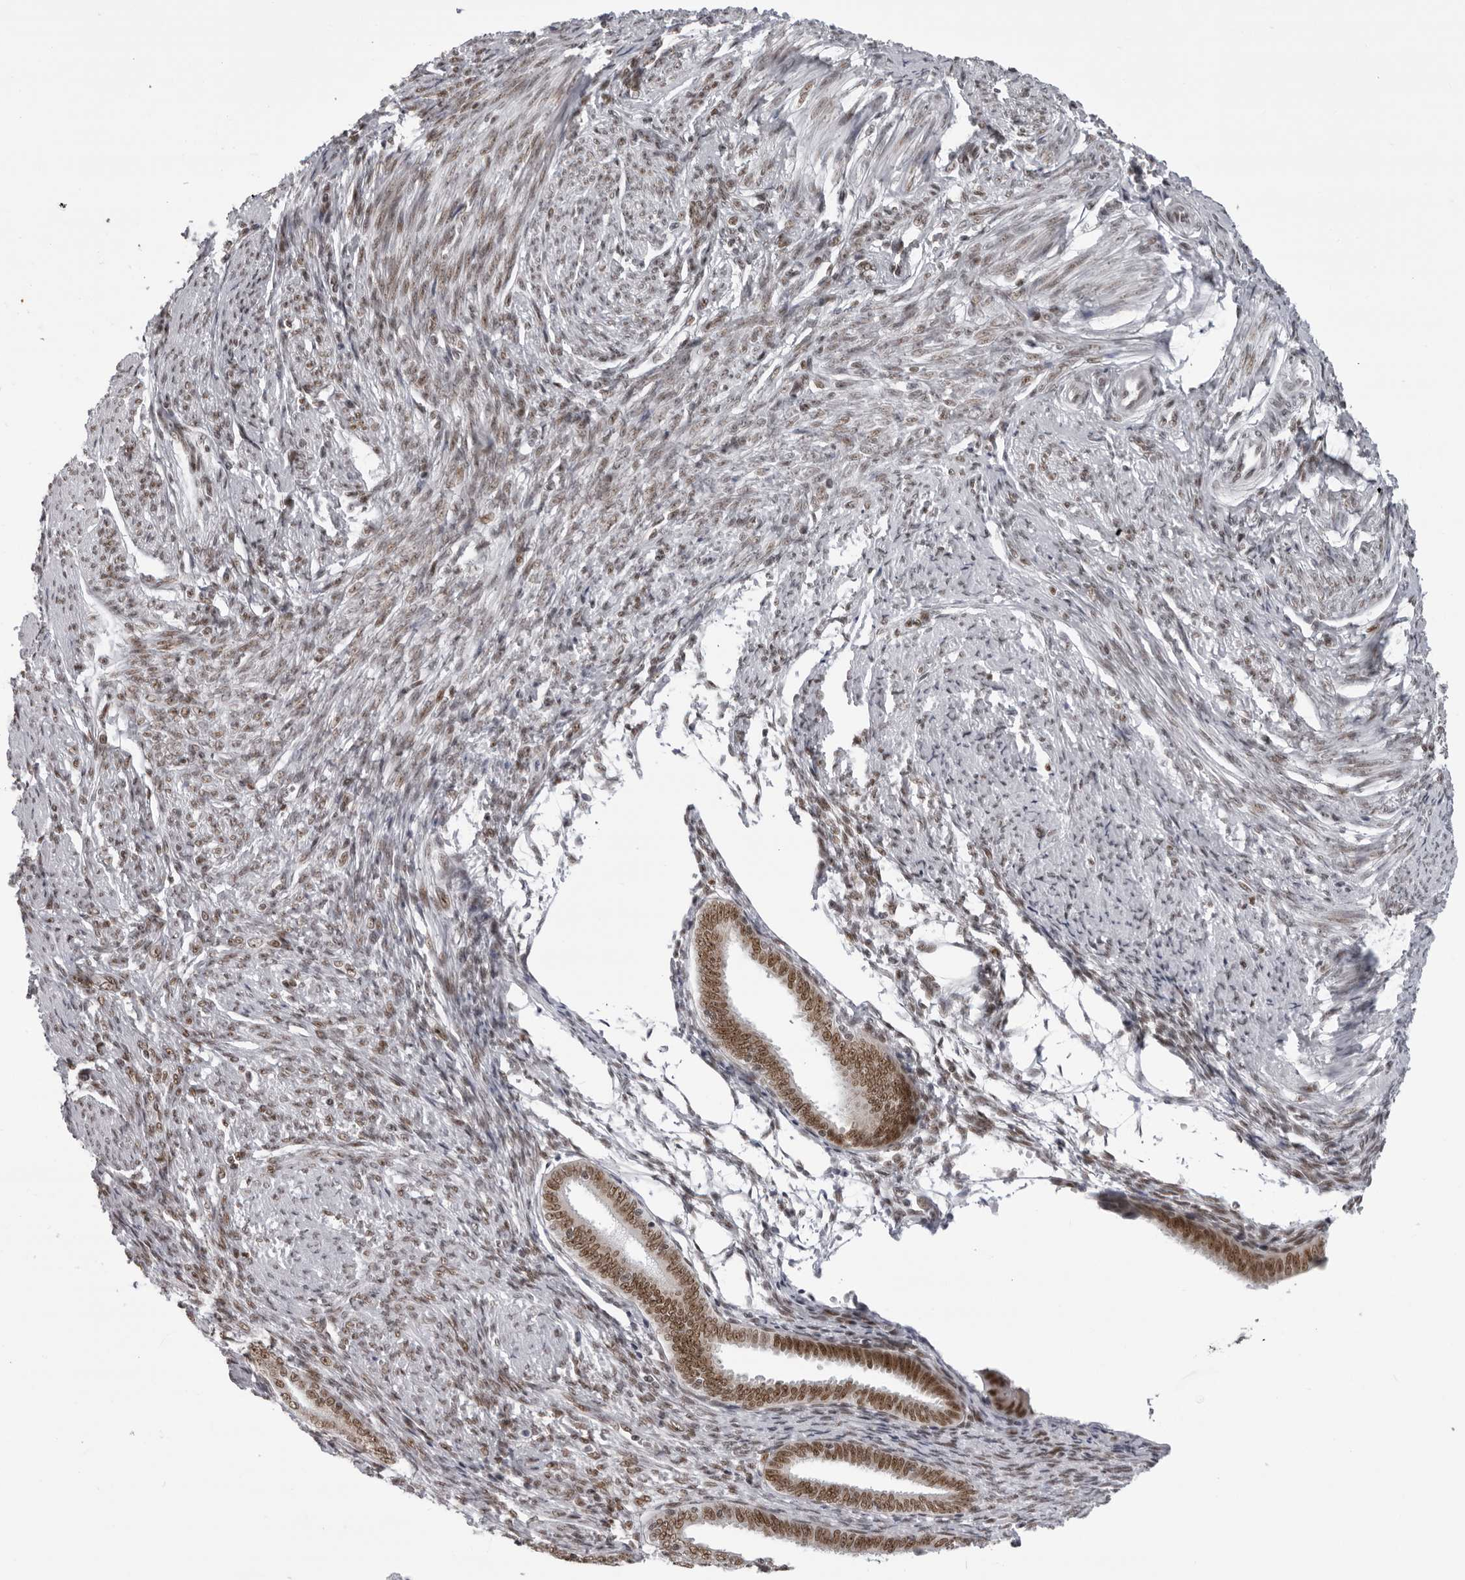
{"staining": {"intensity": "strong", "quantity": ">75%", "location": "nuclear"}, "tissue": "endometrial cancer", "cell_type": "Tumor cells", "image_type": "cancer", "snomed": [{"axis": "morphology", "description": "Adenocarcinoma, NOS"}, {"axis": "topography", "description": "Endometrium"}], "caption": "An immunohistochemistry histopathology image of tumor tissue is shown. Protein staining in brown highlights strong nuclear positivity in adenocarcinoma (endometrial) within tumor cells.", "gene": "HEXIM2", "patient": {"sex": "female", "age": 51}}